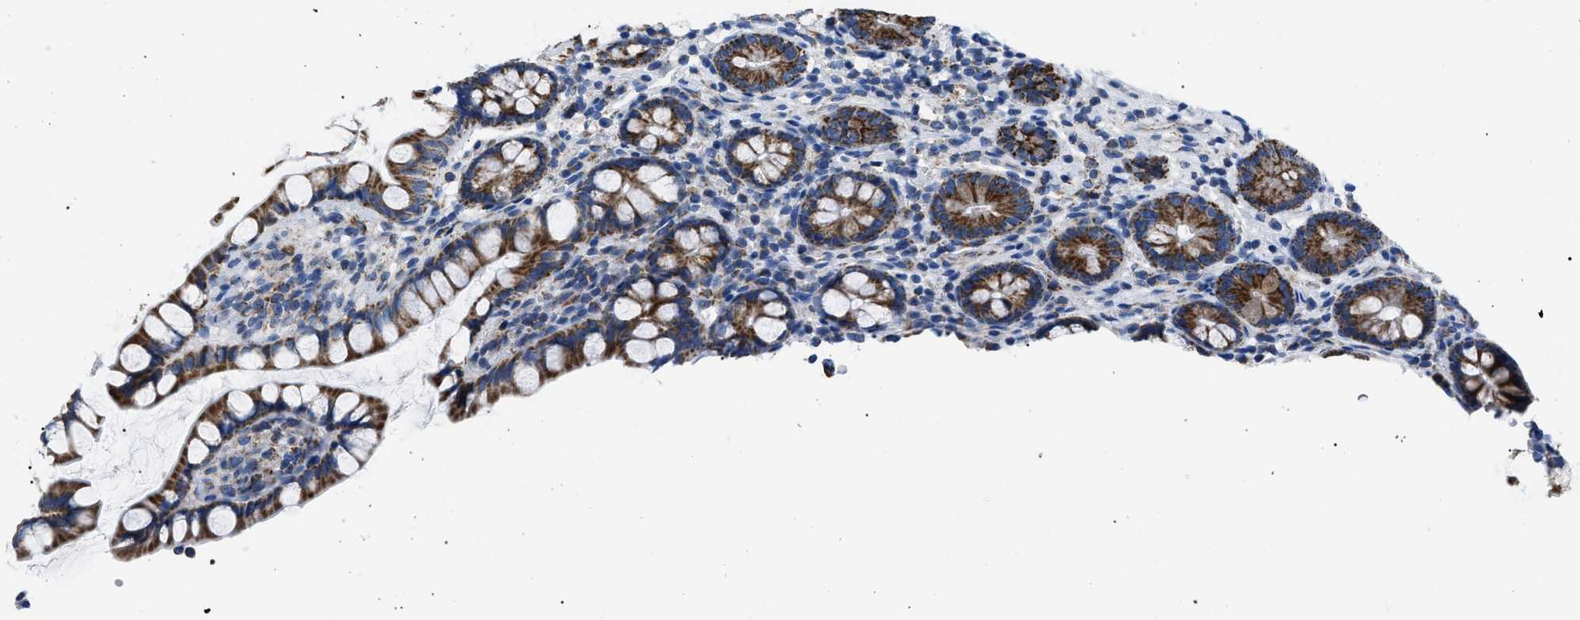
{"staining": {"intensity": "strong", "quantity": ">75%", "location": "cytoplasmic/membranous"}, "tissue": "small intestine", "cell_type": "Glandular cells", "image_type": "normal", "snomed": [{"axis": "morphology", "description": "Normal tissue, NOS"}, {"axis": "topography", "description": "Small intestine"}], "caption": "Immunohistochemistry (IHC) photomicrograph of benign small intestine: small intestine stained using immunohistochemistry displays high levels of strong protein expression localized specifically in the cytoplasmic/membranous of glandular cells, appearing as a cytoplasmic/membranous brown color.", "gene": "PHB2", "patient": {"sex": "female", "age": 84}}